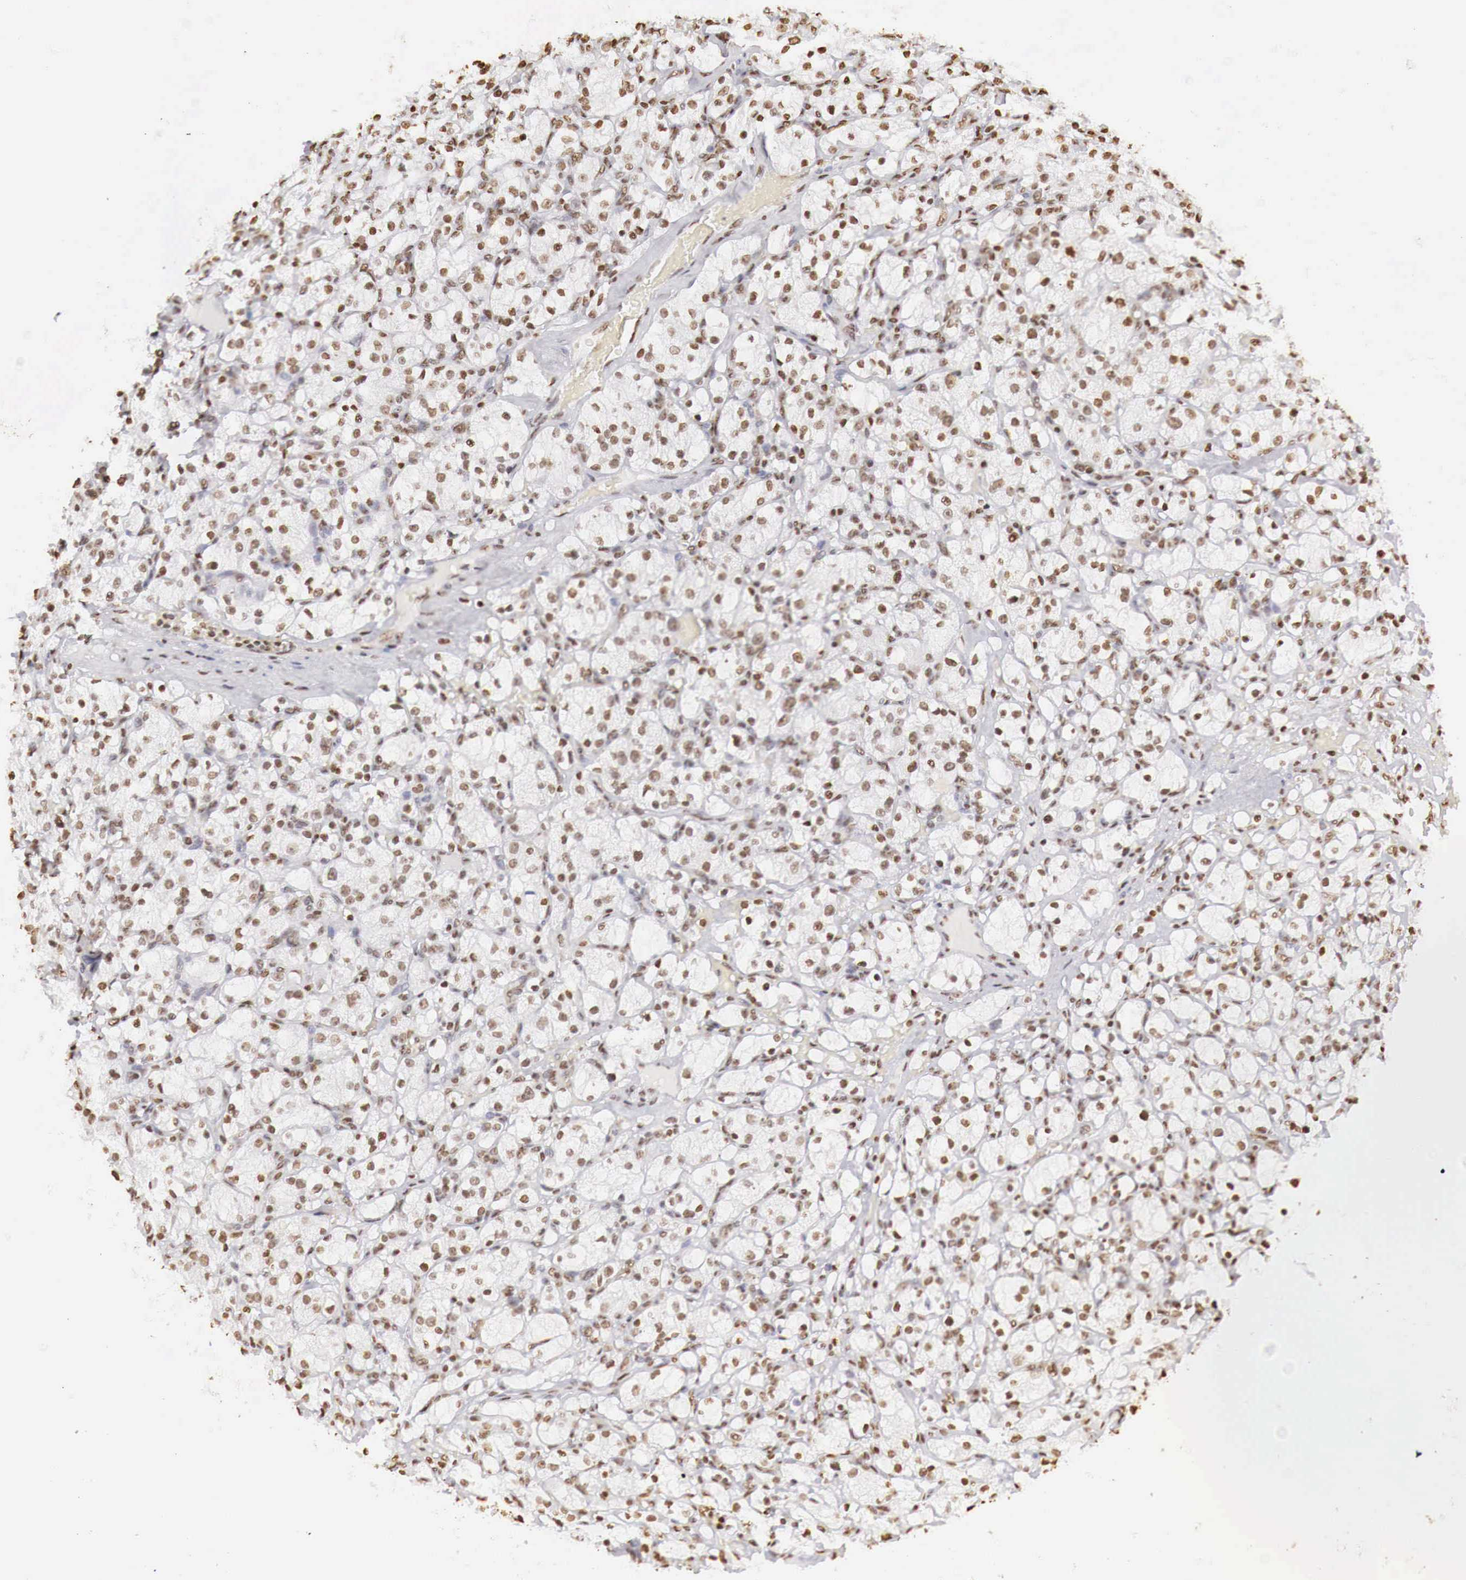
{"staining": {"intensity": "weak", "quantity": ">75%", "location": "nuclear"}, "tissue": "renal cancer", "cell_type": "Tumor cells", "image_type": "cancer", "snomed": [{"axis": "morphology", "description": "Adenocarcinoma, NOS"}, {"axis": "topography", "description": "Kidney"}], "caption": "The image reveals staining of renal cancer (adenocarcinoma), revealing weak nuclear protein expression (brown color) within tumor cells. (Brightfield microscopy of DAB IHC at high magnification).", "gene": "DKC1", "patient": {"sex": "female", "age": 83}}